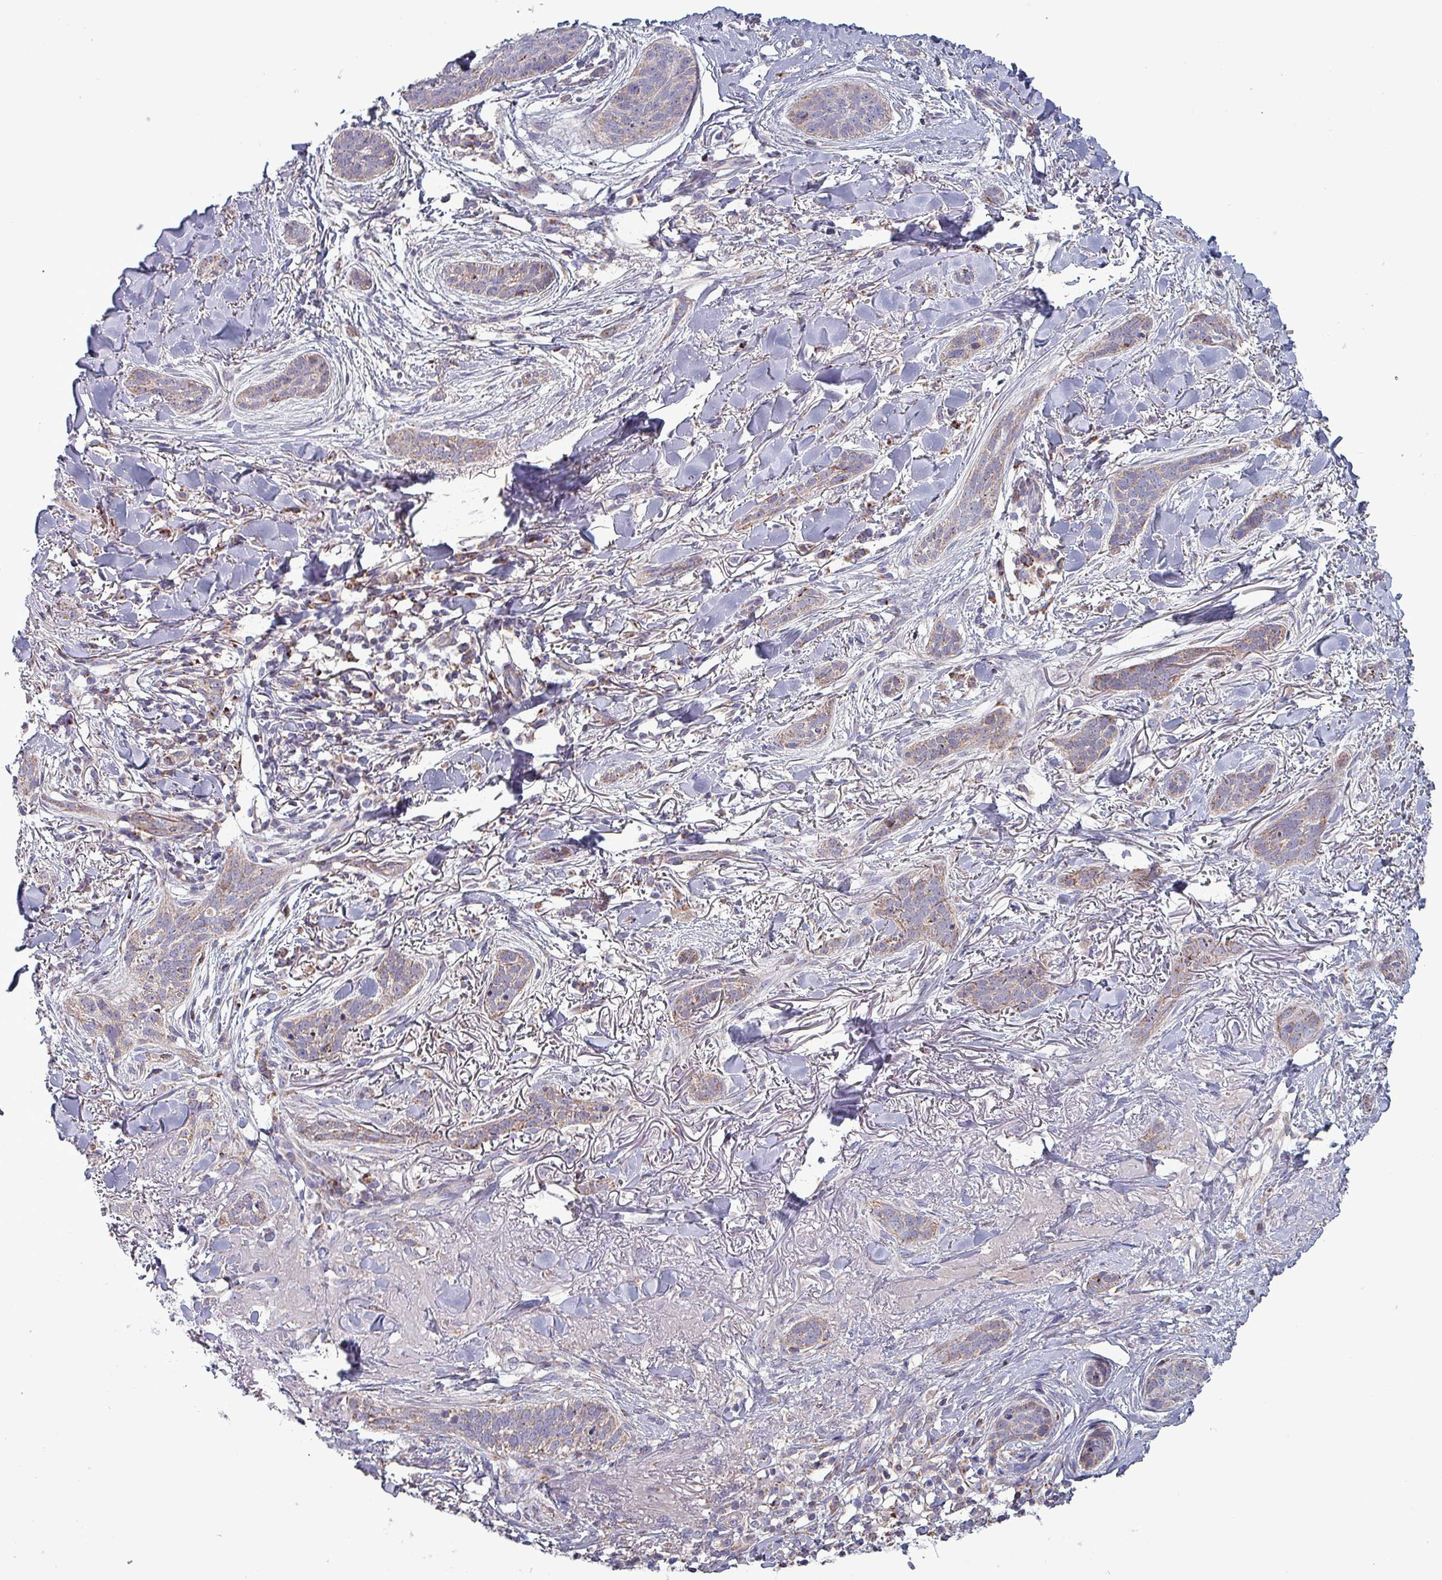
{"staining": {"intensity": "negative", "quantity": "none", "location": "none"}, "tissue": "skin cancer", "cell_type": "Tumor cells", "image_type": "cancer", "snomed": [{"axis": "morphology", "description": "Basal cell carcinoma"}, {"axis": "topography", "description": "Skin"}], "caption": "The image reveals no significant expression in tumor cells of skin cancer (basal cell carcinoma).", "gene": "ZNF322", "patient": {"sex": "male", "age": 52}}